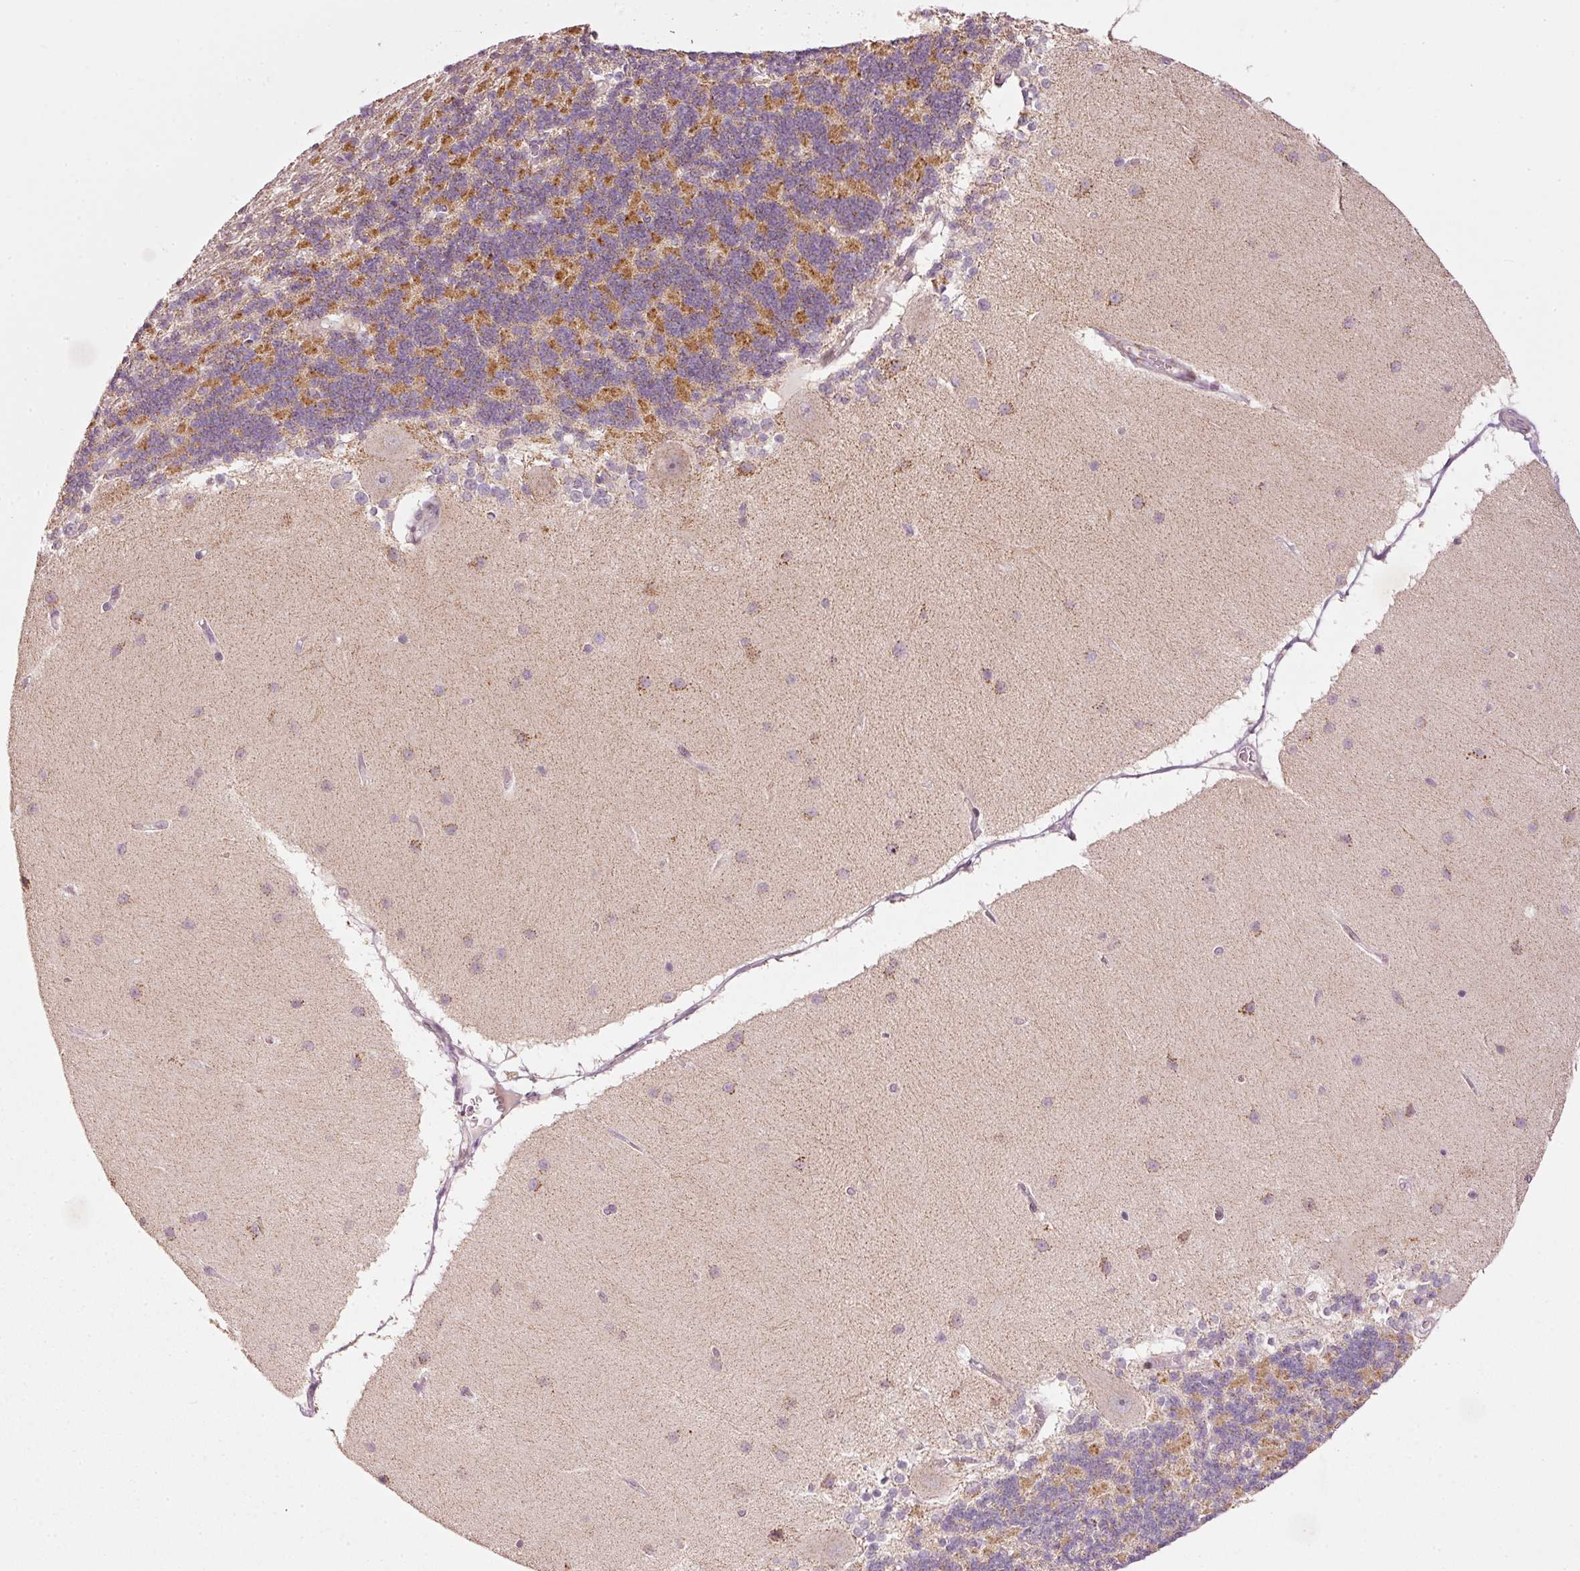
{"staining": {"intensity": "strong", "quantity": "25%-75%", "location": "cytoplasmic/membranous"}, "tissue": "cerebellum", "cell_type": "Cells in granular layer", "image_type": "normal", "snomed": [{"axis": "morphology", "description": "Normal tissue, NOS"}, {"axis": "topography", "description": "Cerebellum"}], "caption": "Cerebellum stained with immunohistochemistry (IHC) demonstrates strong cytoplasmic/membranous expression in approximately 25%-75% of cells in granular layer. (DAB IHC with brightfield microscopy, high magnification).", "gene": "TOB2", "patient": {"sex": "female", "age": 54}}